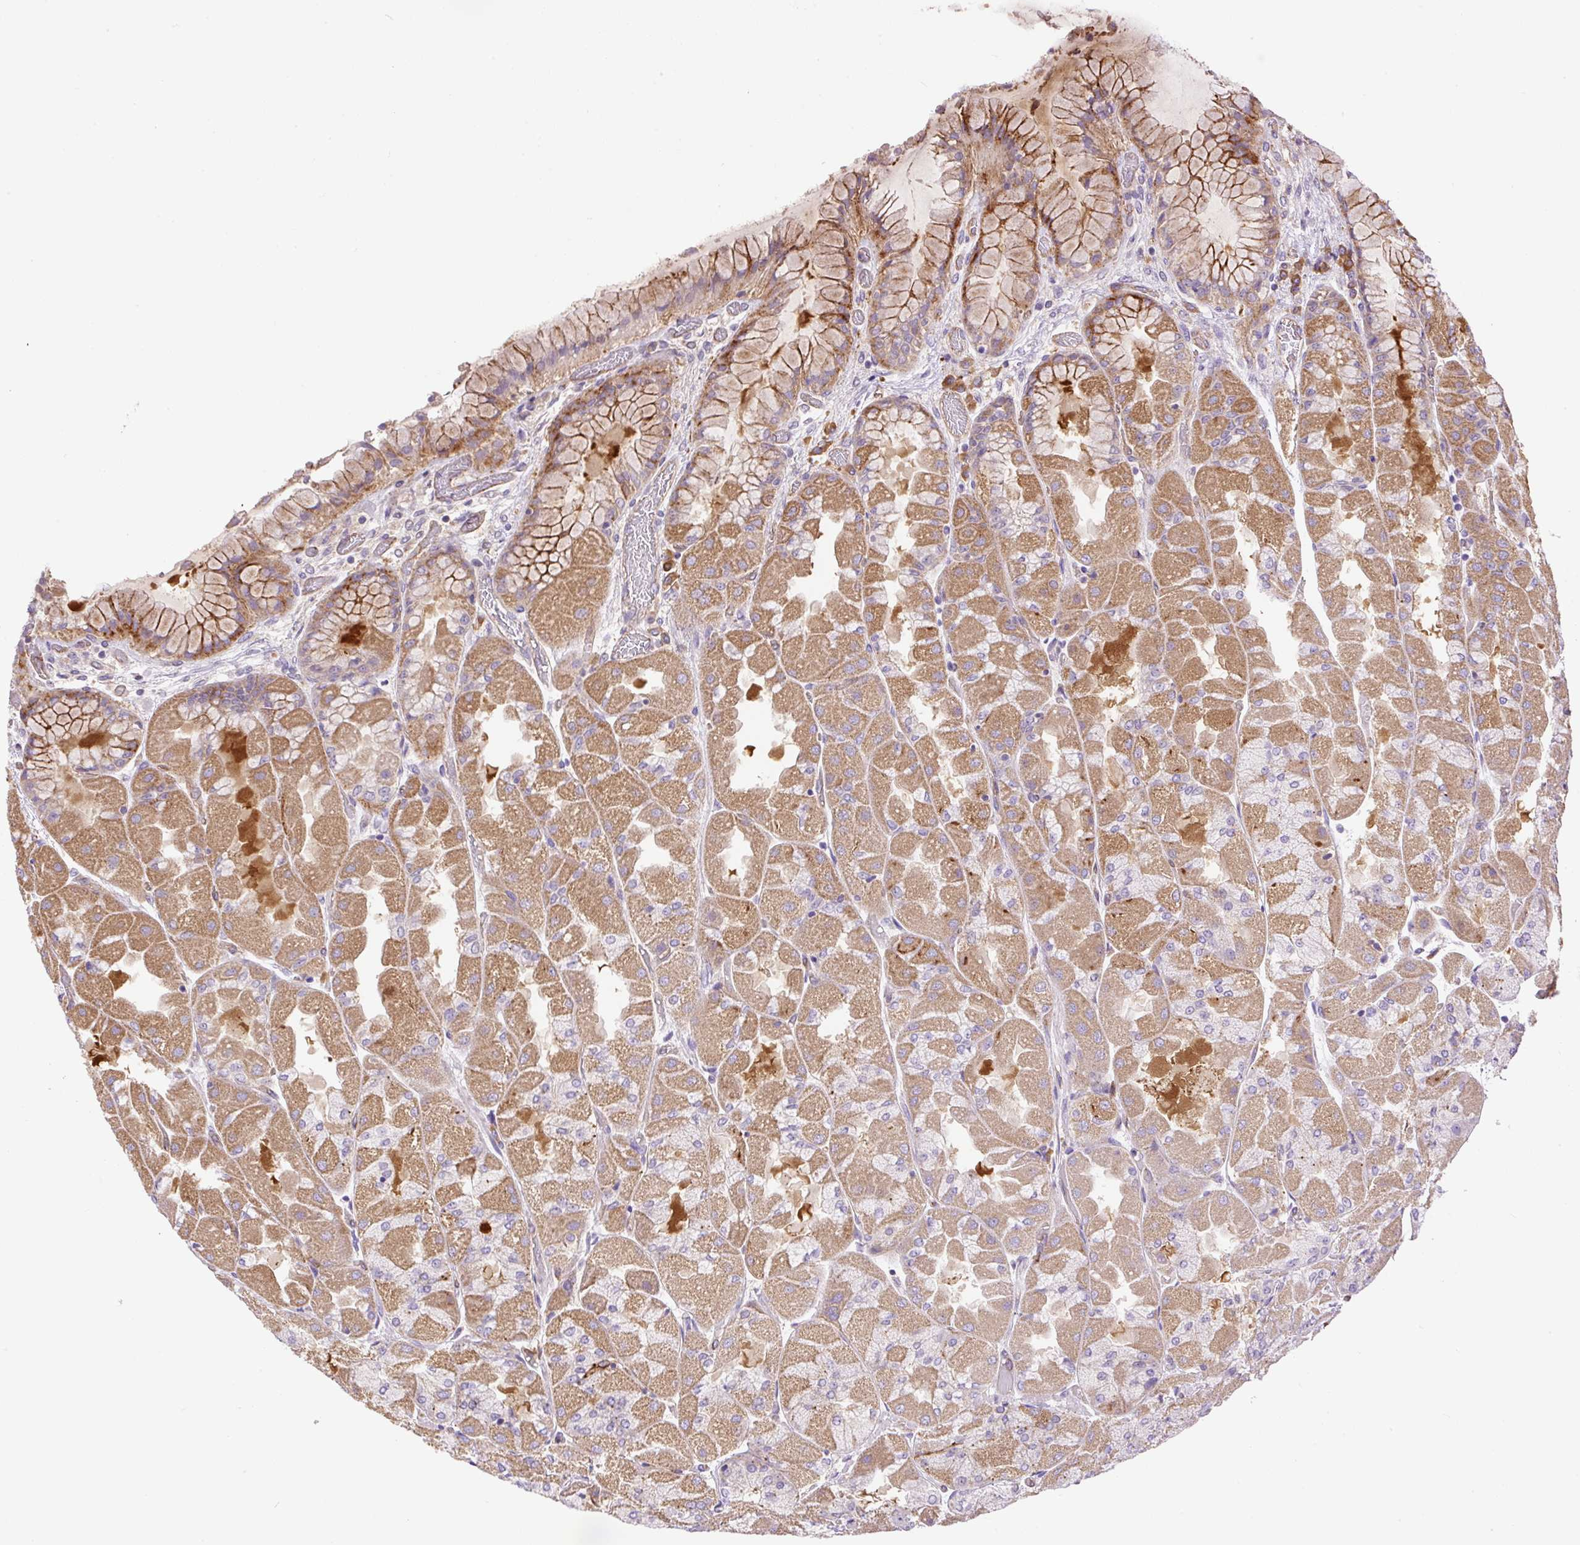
{"staining": {"intensity": "strong", "quantity": "25%-75%", "location": "cytoplasmic/membranous"}, "tissue": "stomach", "cell_type": "Glandular cells", "image_type": "normal", "snomed": [{"axis": "morphology", "description": "Normal tissue, NOS"}, {"axis": "topography", "description": "Stomach"}], "caption": "Immunohistochemistry (IHC) (DAB) staining of benign human stomach shows strong cytoplasmic/membranous protein expression in about 25%-75% of glandular cells. (brown staining indicates protein expression, while blue staining denotes nuclei).", "gene": "PPME1", "patient": {"sex": "female", "age": 61}}